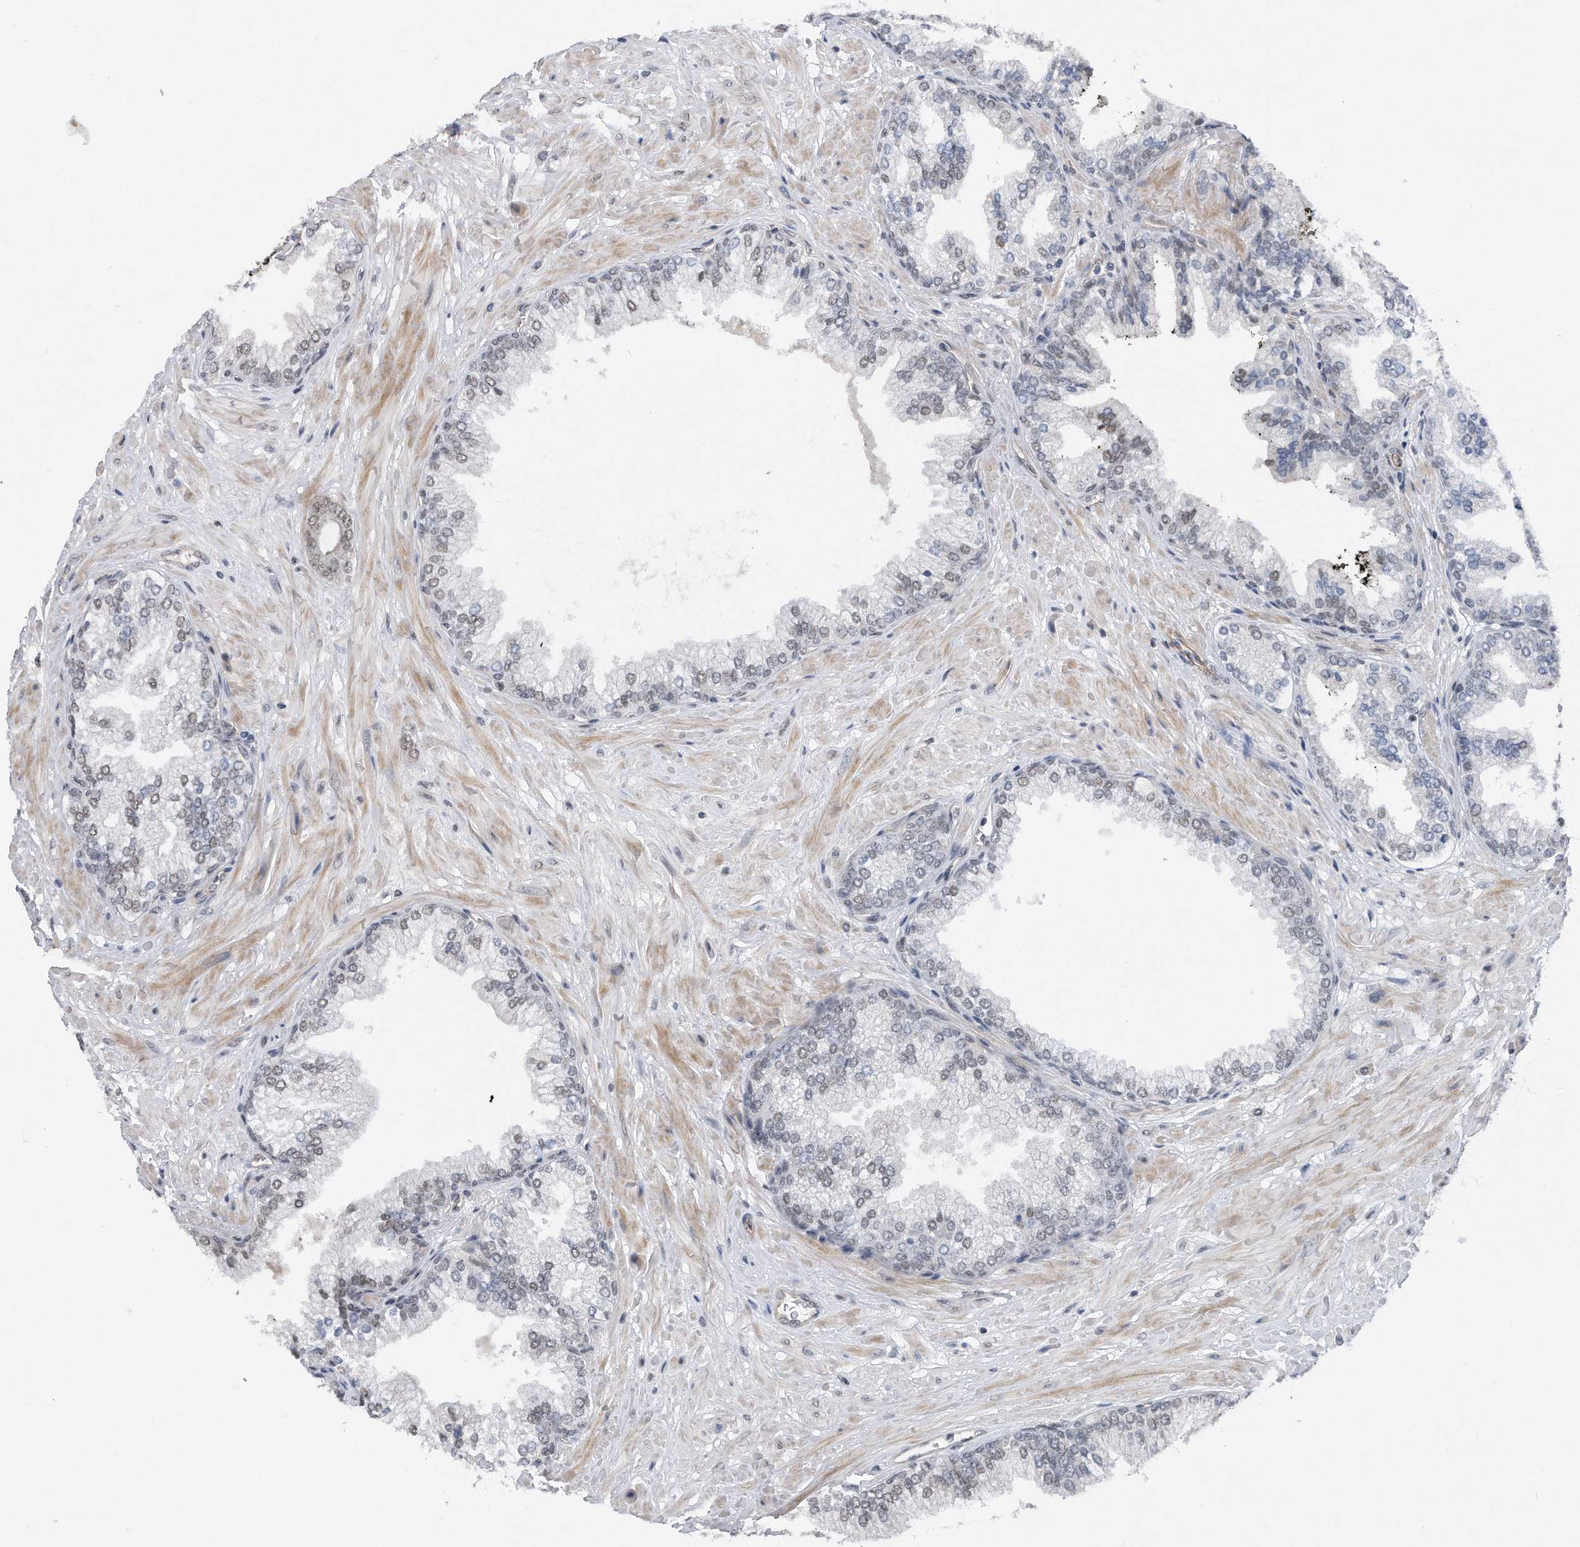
{"staining": {"intensity": "weak", "quantity": "25%-75%", "location": "nuclear"}, "tissue": "prostate cancer", "cell_type": "Tumor cells", "image_type": "cancer", "snomed": [{"axis": "morphology", "description": "Adenocarcinoma, Low grade"}, {"axis": "topography", "description": "Prostate"}], "caption": "Immunohistochemistry histopathology image of neoplastic tissue: prostate cancer (adenocarcinoma (low-grade)) stained using immunohistochemistry (IHC) demonstrates low levels of weak protein expression localized specifically in the nuclear of tumor cells, appearing as a nuclear brown color.", "gene": "TP53INP1", "patient": {"sex": "male", "age": 71}}